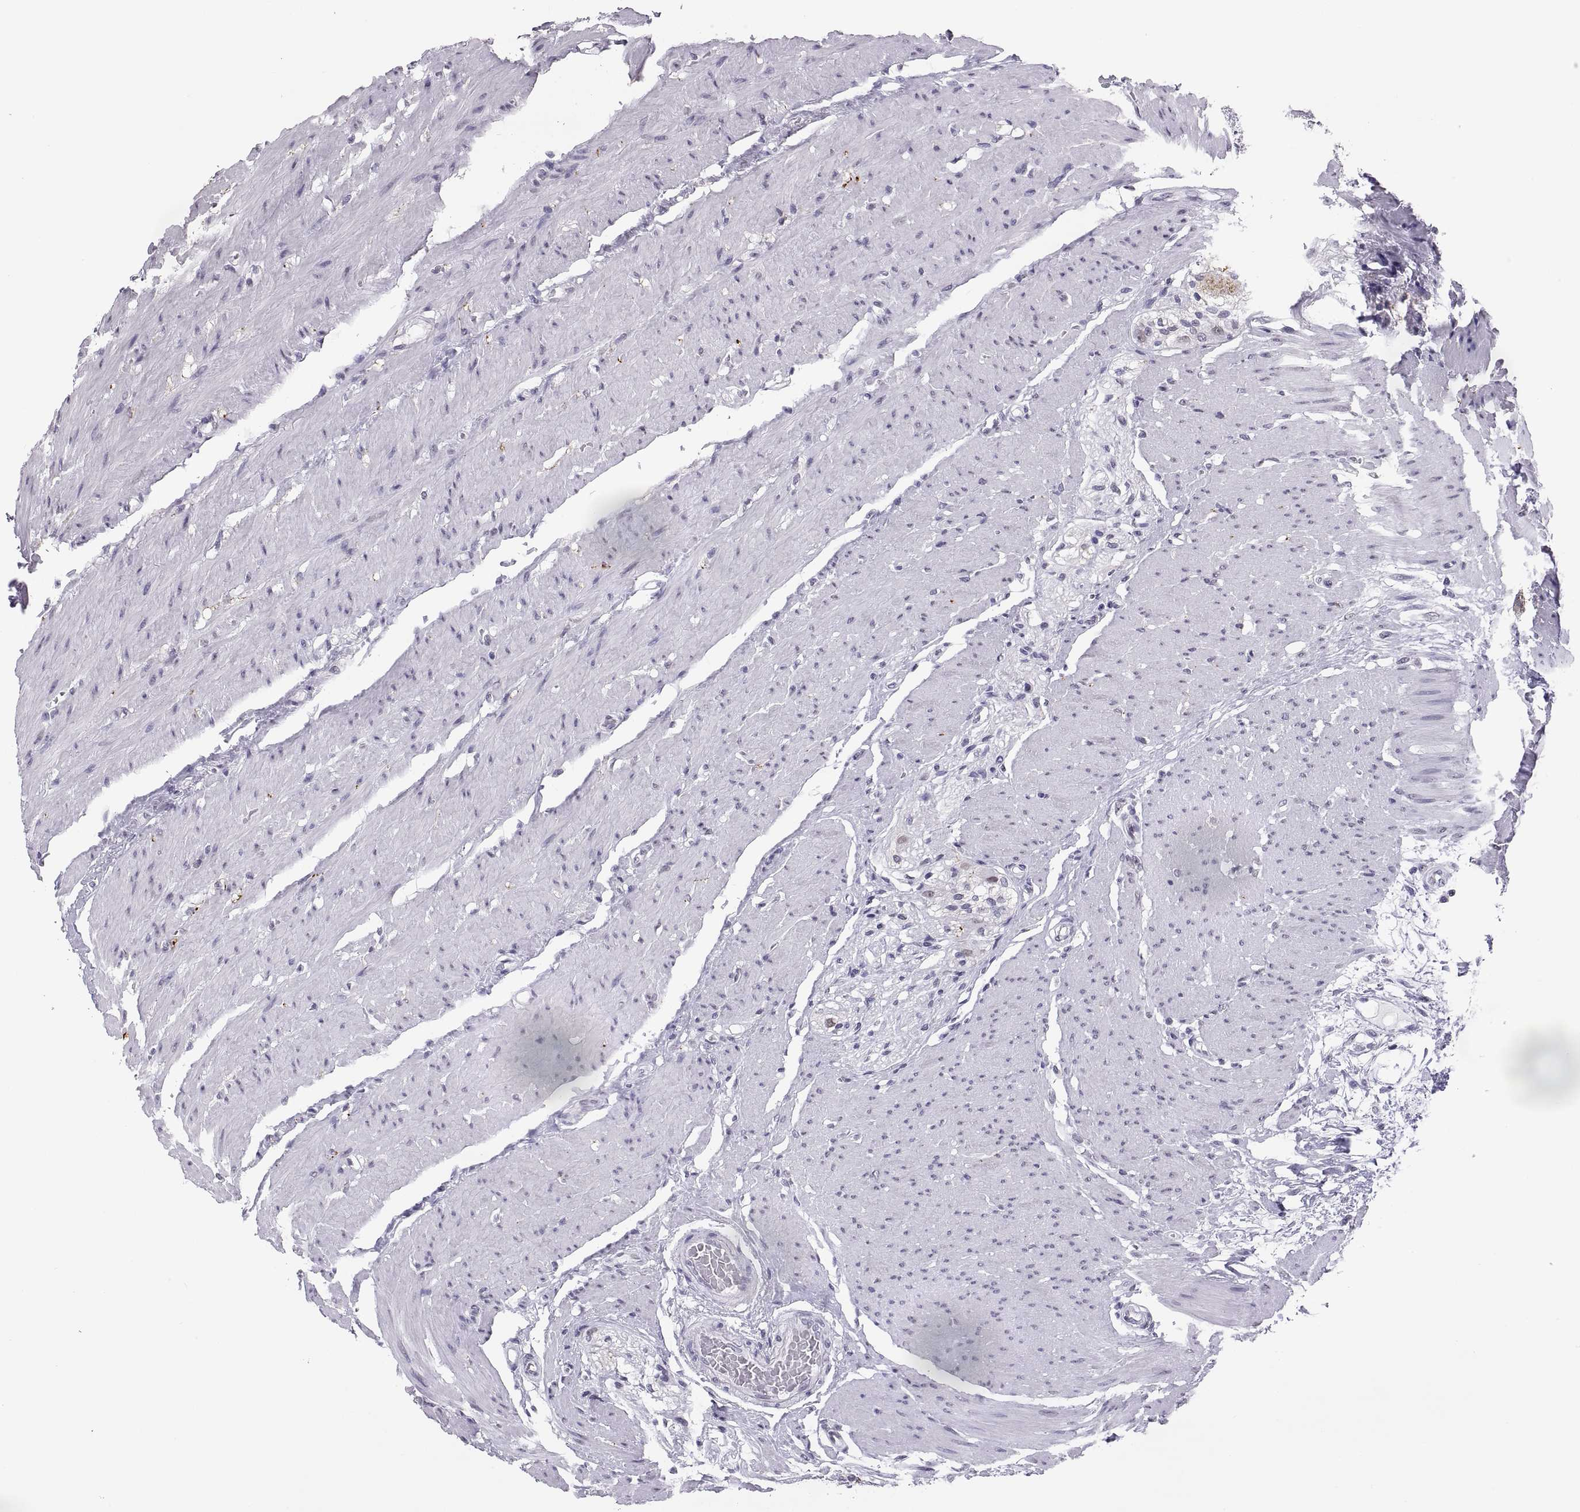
{"staining": {"intensity": "negative", "quantity": "none", "location": "none"}, "tissue": "colon", "cell_type": "Endothelial cells", "image_type": "normal", "snomed": [{"axis": "morphology", "description": "Normal tissue, NOS"}, {"axis": "topography", "description": "Colon"}], "caption": "IHC micrograph of benign human colon stained for a protein (brown), which demonstrates no staining in endothelial cells. (Stains: DAB (3,3'-diaminobenzidine) immunohistochemistry with hematoxylin counter stain, Microscopy: brightfield microscopy at high magnification).", "gene": "CARTPT", "patient": {"sex": "female", "age": 65}}